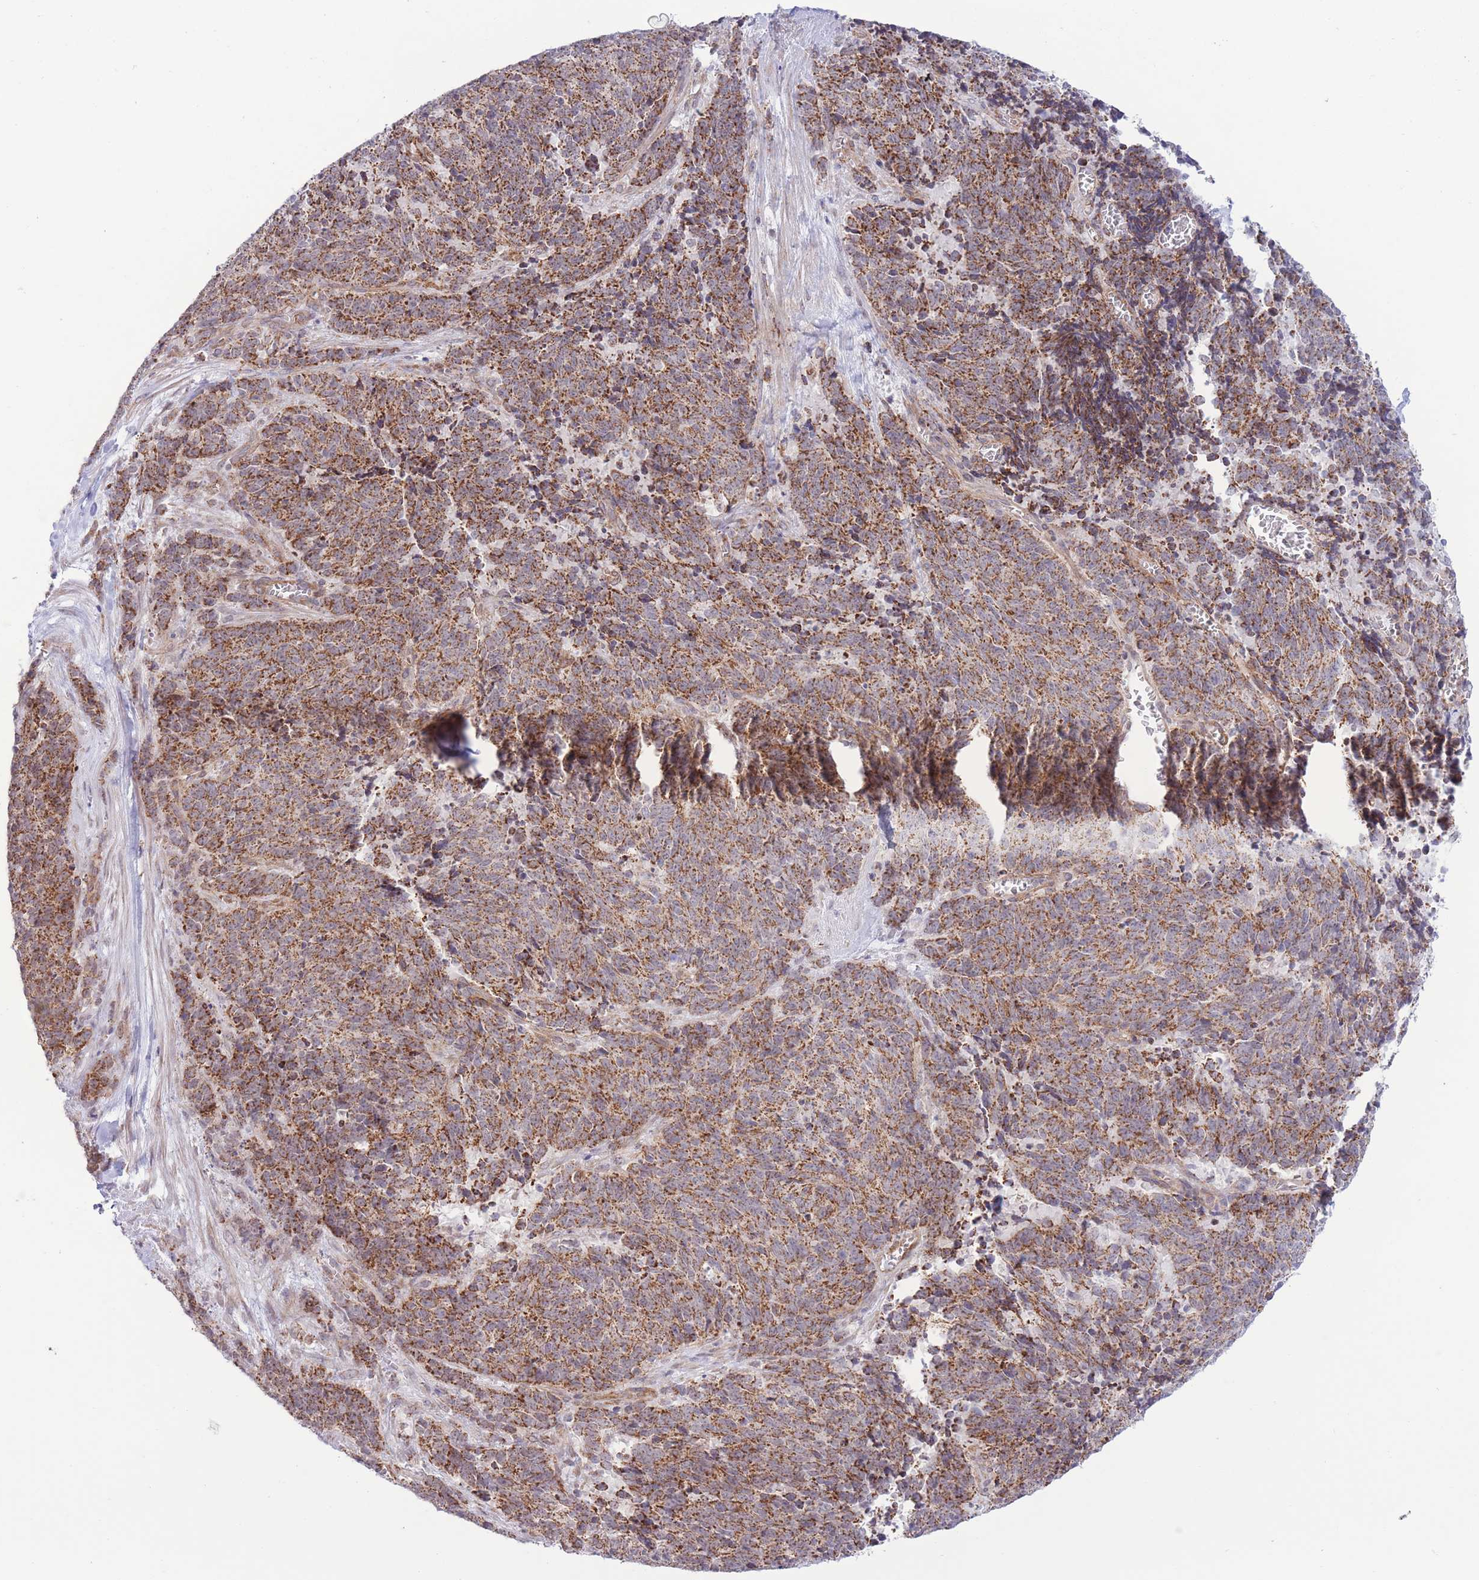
{"staining": {"intensity": "moderate", "quantity": ">75%", "location": "cytoplasmic/membranous"}, "tissue": "cervical cancer", "cell_type": "Tumor cells", "image_type": "cancer", "snomed": [{"axis": "morphology", "description": "Squamous cell carcinoma, NOS"}, {"axis": "topography", "description": "Cervix"}], "caption": "Moderate cytoplasmic/membranous expression is present in about >75% of tumor cells in squamous cell carcinoma (cervical).", "gene": "MRPS31", "patient": {"sex": "female", "age": 29}}